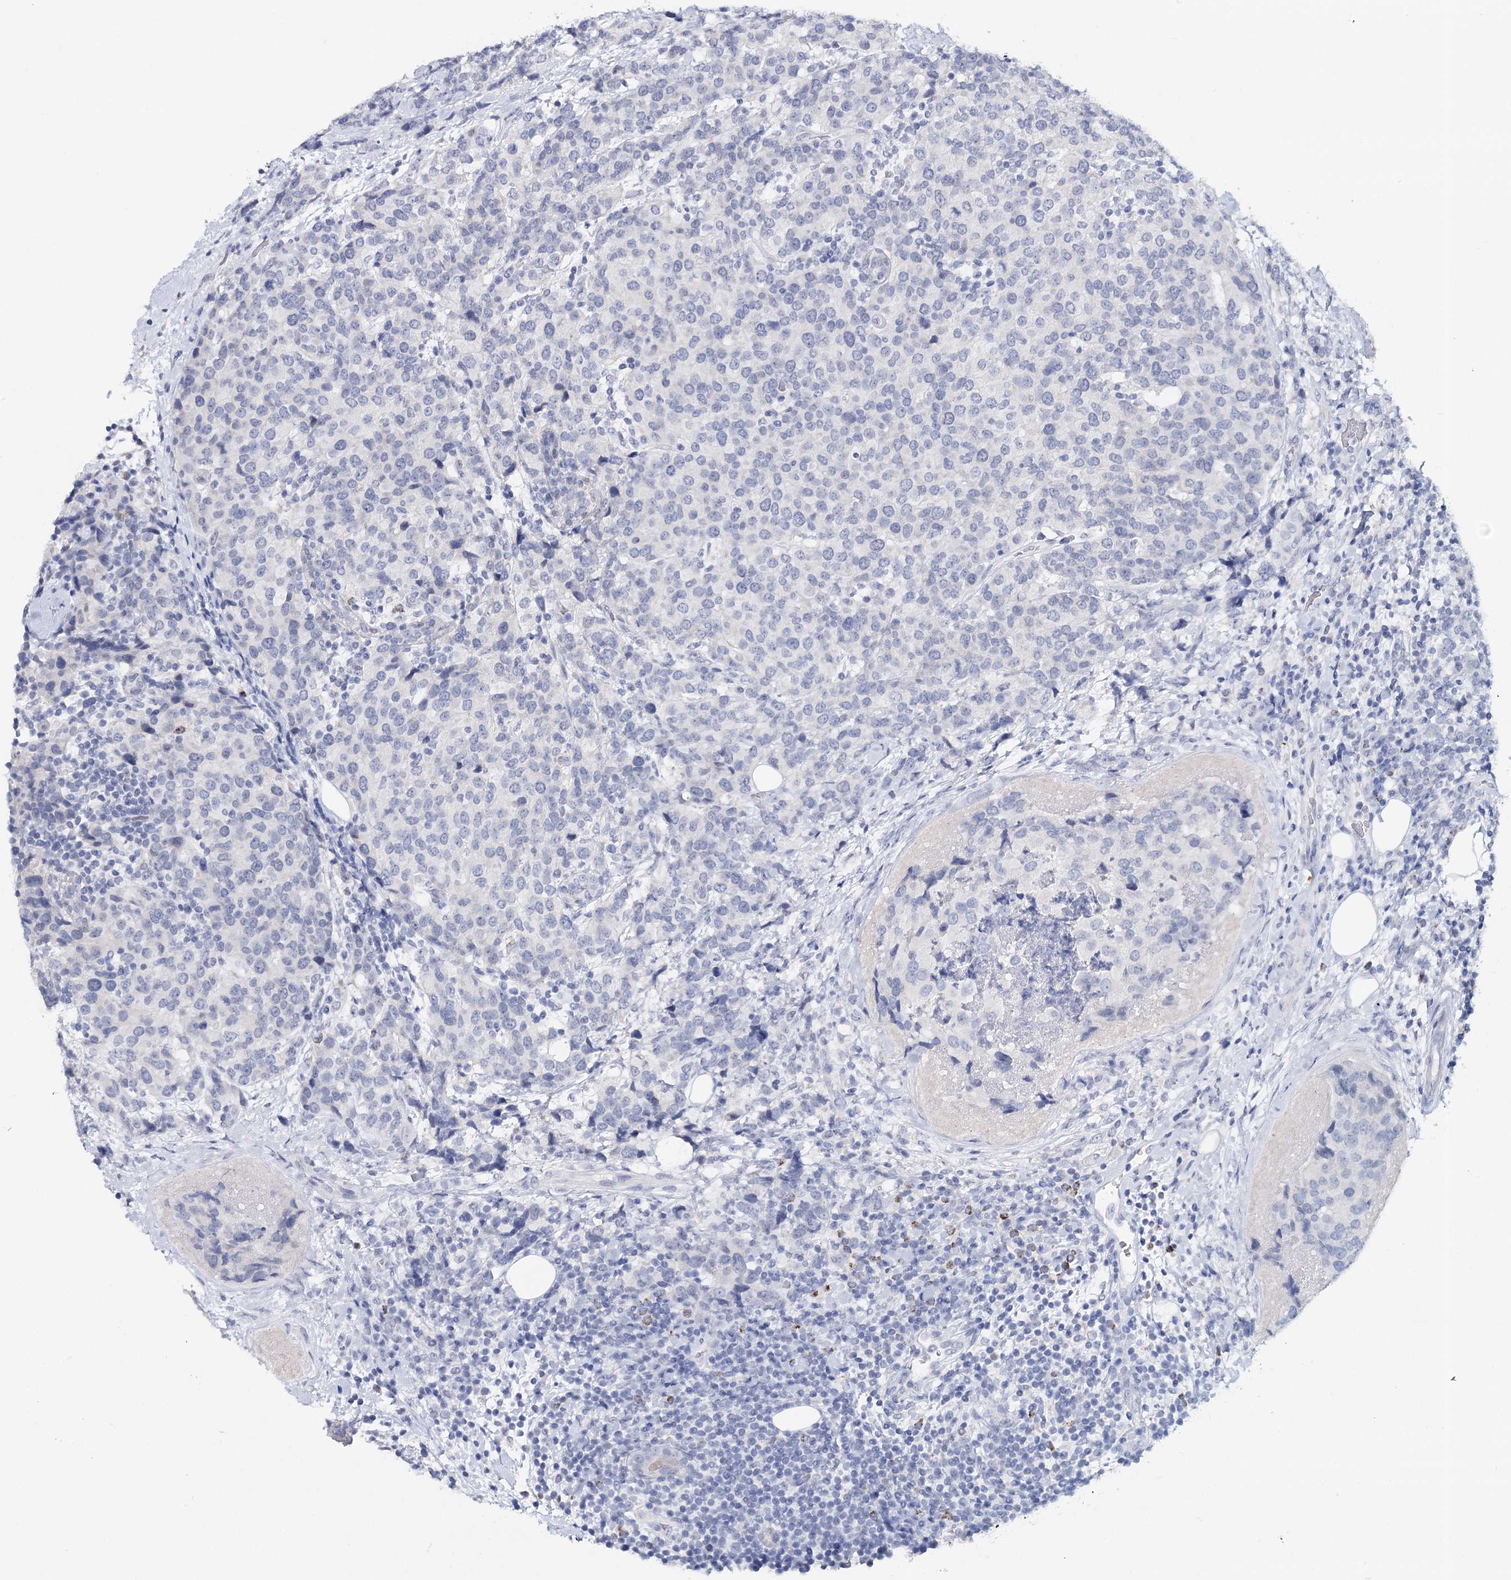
{"staining": {"intensity": "negative", "quantity": "none", "location": "none"}, "tissue": "breast cancer", "cell_type": "Tumor cells", "image_type": "cancer", "snomed": [{"axis": "morphology", "description": "Lobular carcinoma"}, {"axis": "topography", "description": "Breast"}], "caption": "Tumor cells show no significant positivity in lobular carcinoma (breast).", "gene": "HSPA4L", "patient": {"sex": "female", "age": 59}}